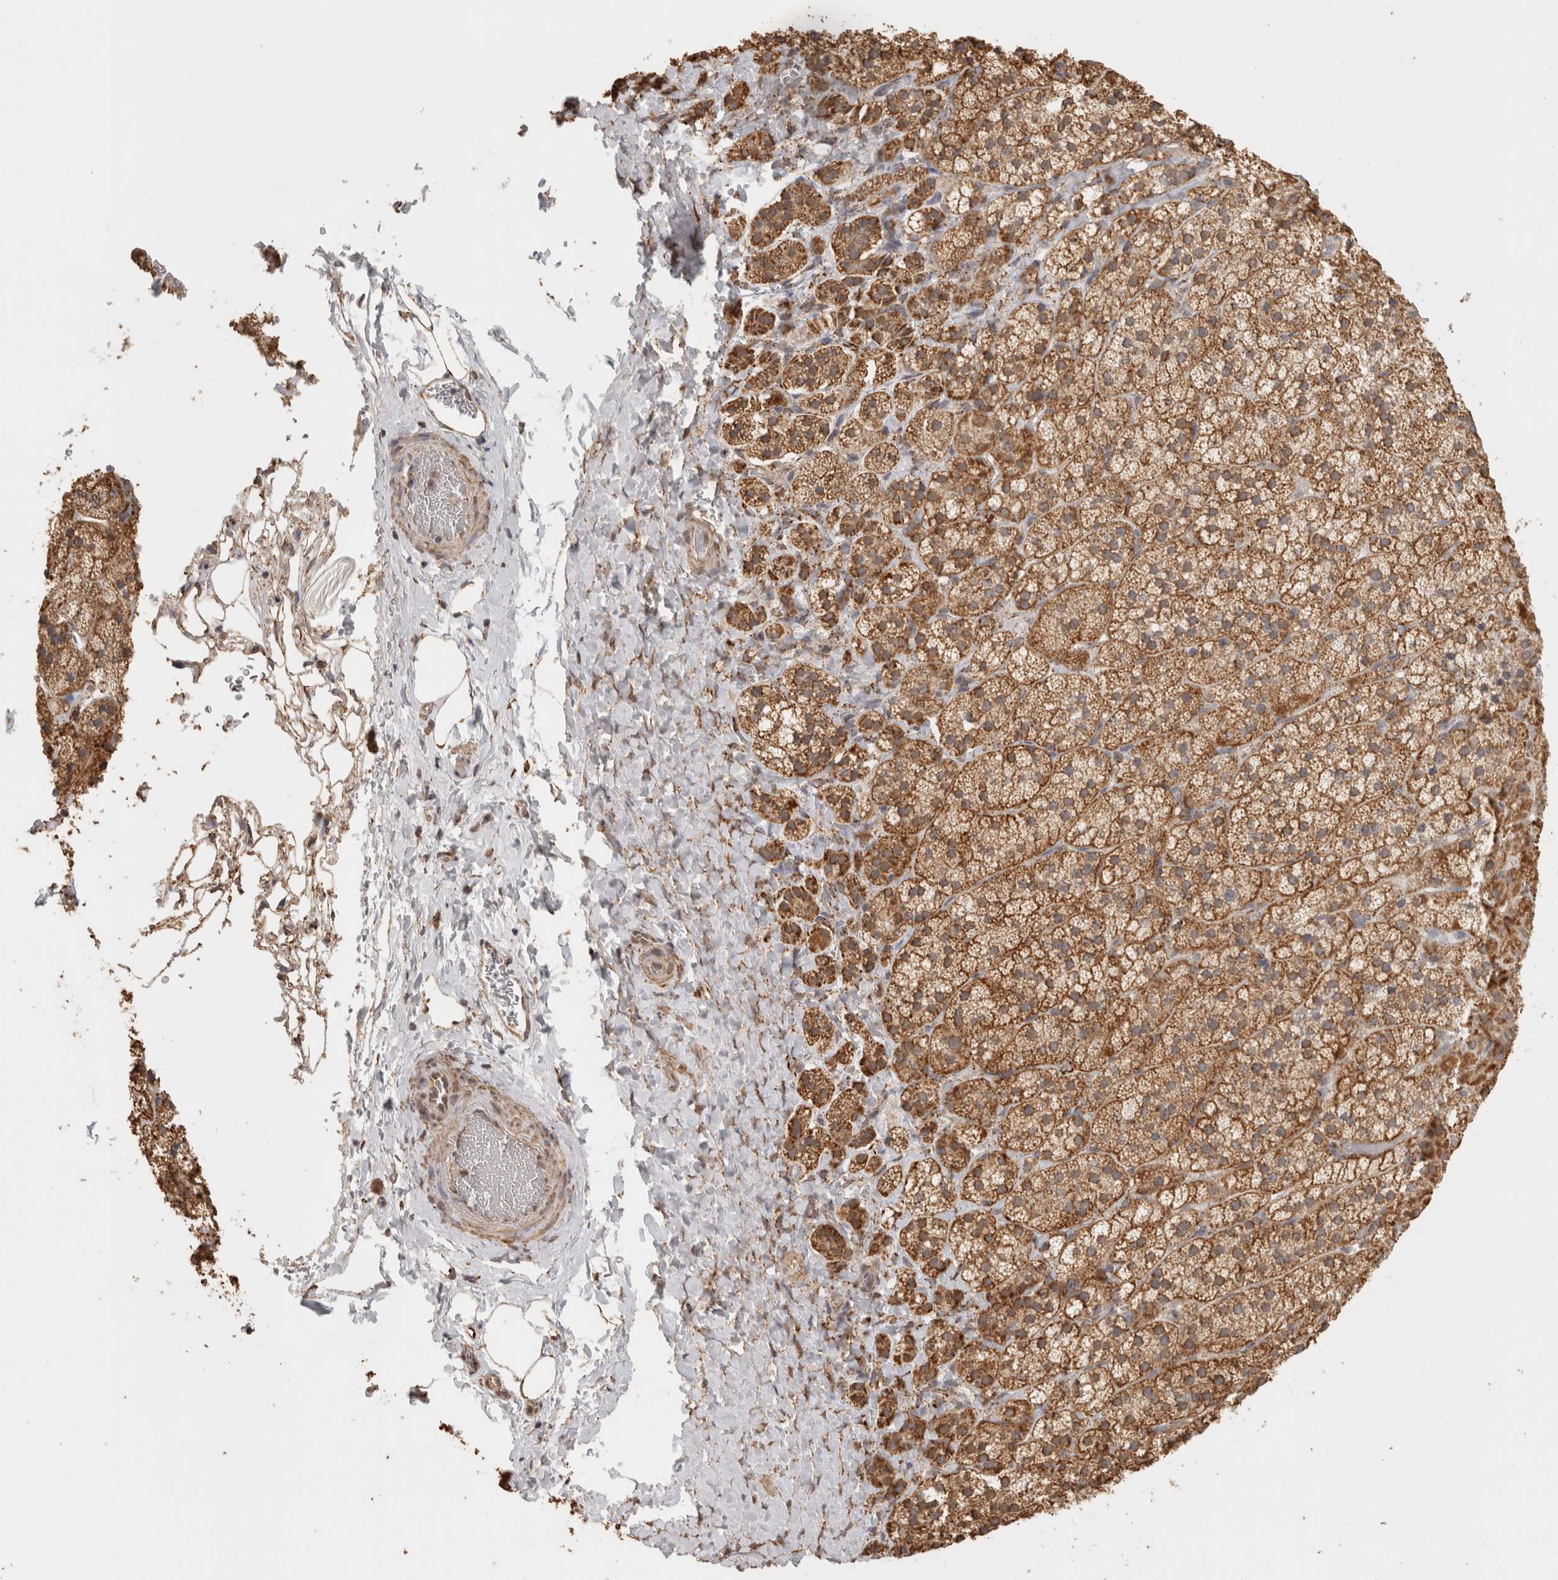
{"staining": {"intensity": "moderate", "quantity": ">75%", "location": "cytoplasmic/membranous"}, "tissue": "adrenal gland", "cell_type": "Glandular cells", "image_type": "normal", "snomed": [{"axis": "morphology", "description": "Normal tissue, NOS"}, {"axis": "topography", "description": "Adrenal gland"}], "caption": "A medium amount of moderate cytoplasmic/membranous positivity is seen in approximately >75% of glandular cells in benign adrenal gland. Nuclei are stained in blue.", "gene": "BNIP3L", "patient": {"sex": "female", "age": 44}}